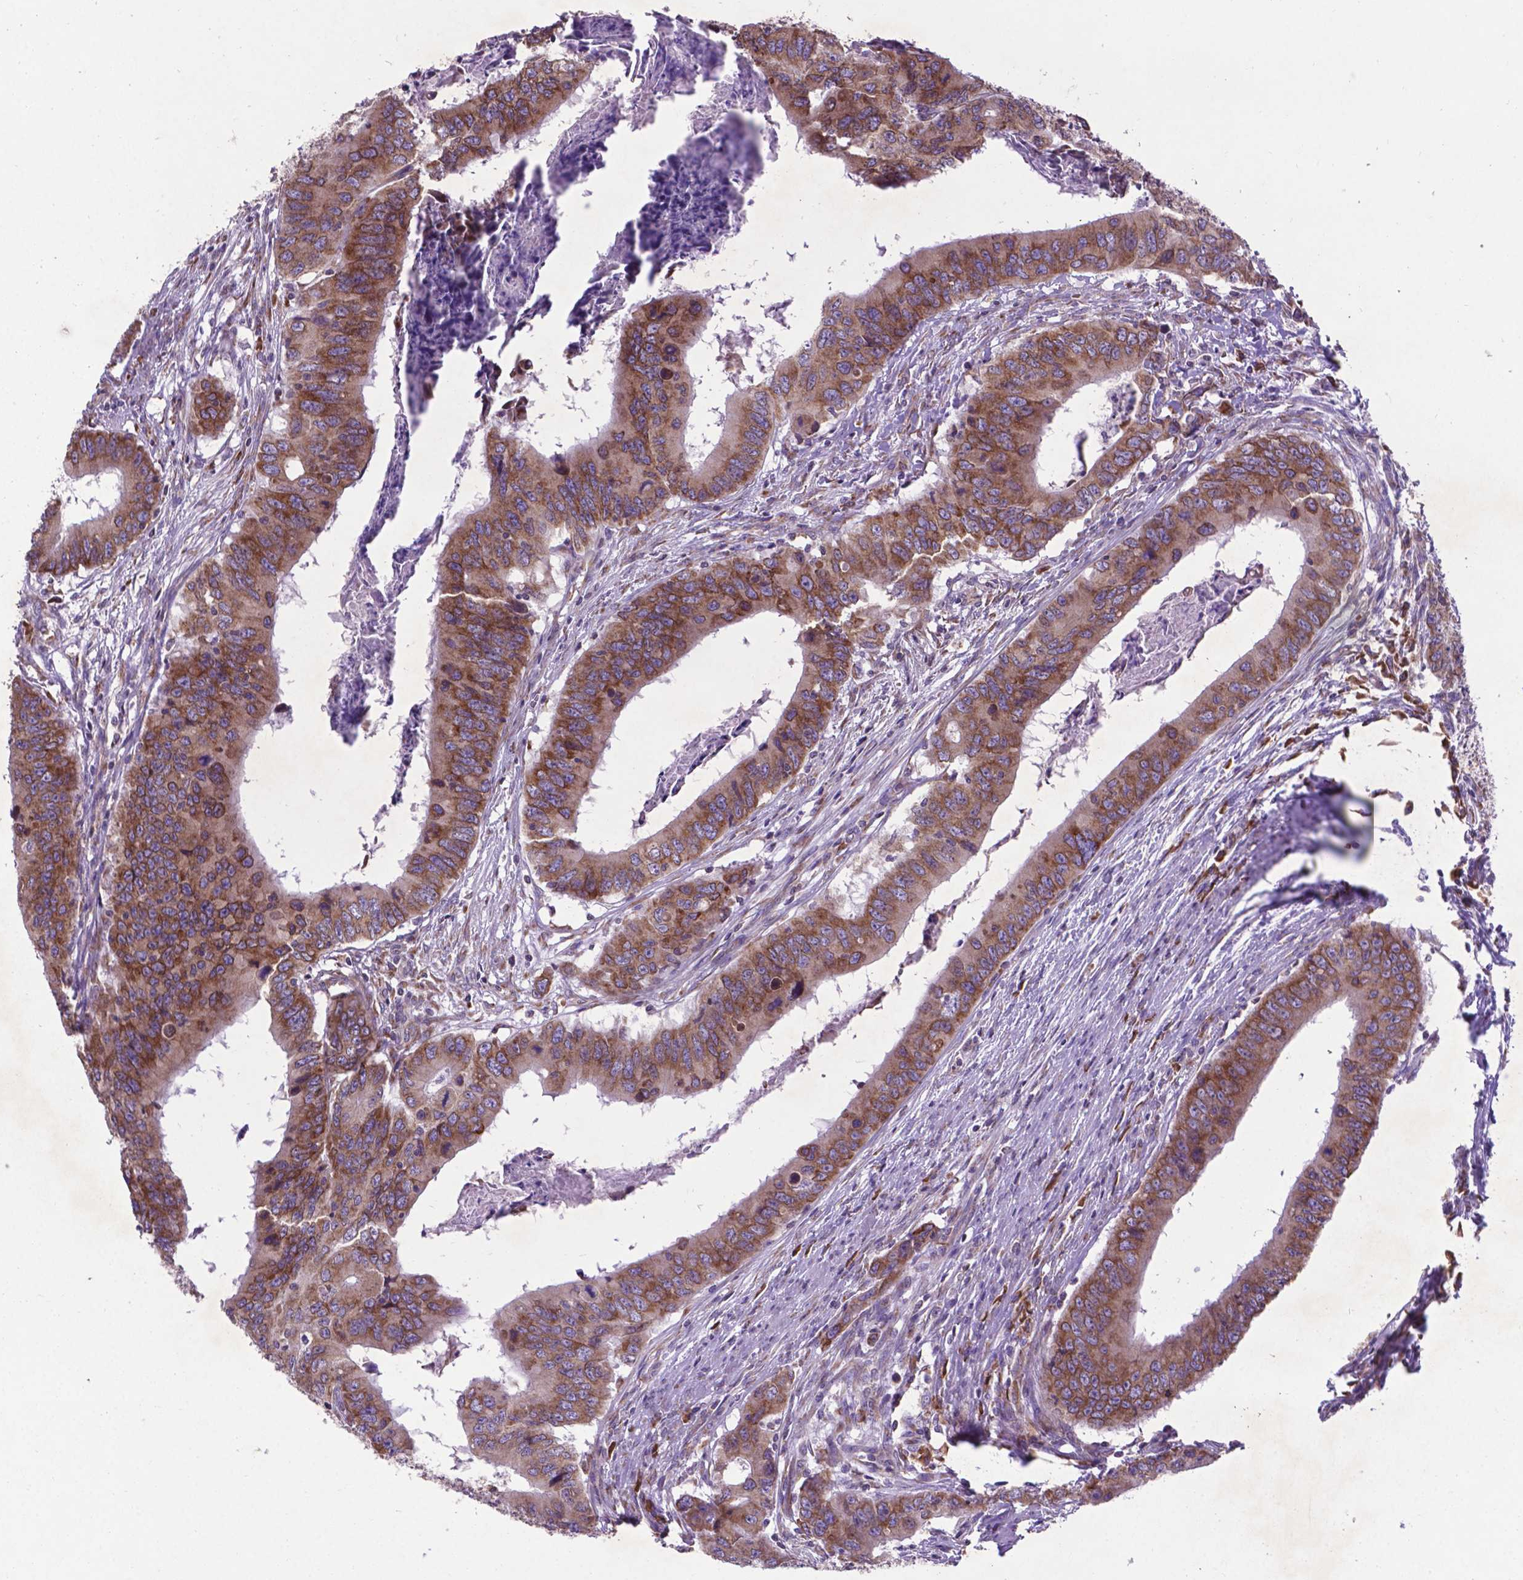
{"staining": {"intensity": "moderate", "quantity": ">75%", "location": "cytoplasmic/membranous"}, "tissue": "colorectal cancer", "cell_type": "Tumor cells", "image_type": "cancer", "snomed": [{"axis": "morphology", "description": "Adenocarcinoma, NOS"}, {"axis": "topography", "description": "Colon"}], "caption": "Tumor cells demonstrate medium levels of moderate cytoplasmic/membranous expression in about >75% of cells in human adenocarcinoma (colorectal). (DAB IHC, brown staining for protein, blue staining for nuclei).", "gene": "WDR83OS", "patient": {"sex": "male", "age": 53}}